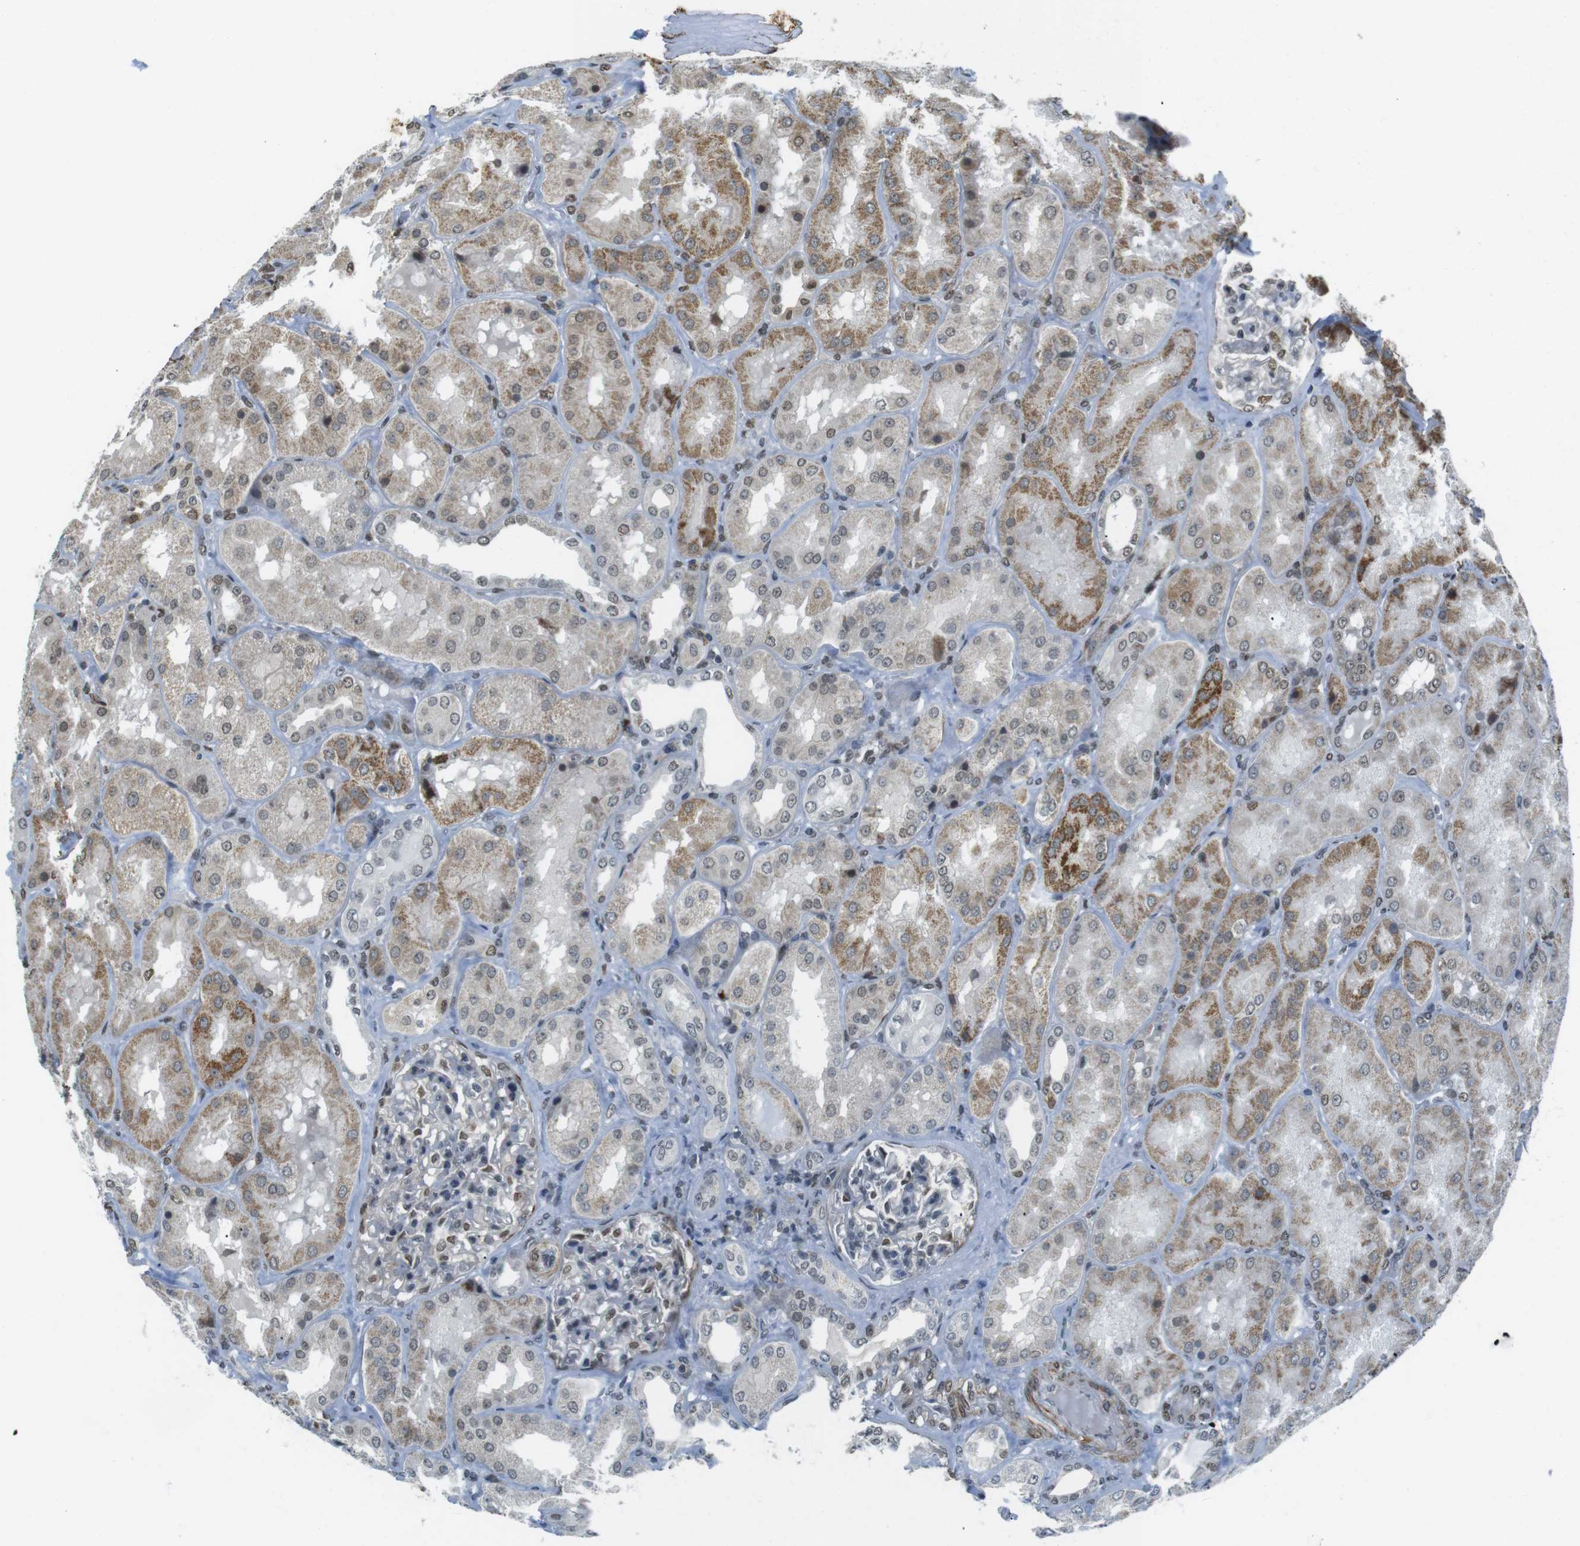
{"staining": {"intensity": "moderate", "quantity": "<25%", "location": "nuclear"}, "tissue": "kidney", "cell_type": "Cells in glomeruli", "image_type": "normal", "snomed": [{"axis": "morphology", "description": "Normal tissue, NOS"}, {"axis": "topography", "description": "Kidney"}], "caption": "Protein expression analysis of normal kidney displays moderate nuclear staining in approximately <25% of cells in glomeruli. Using DAB (3,3'-diaminobenzidine) (brown) and hematoxylin (blue) stains, captured at high magnification using brightfield microscopy.", "gene": "USP7", "patient": {"sex": "female", "age": 56}}